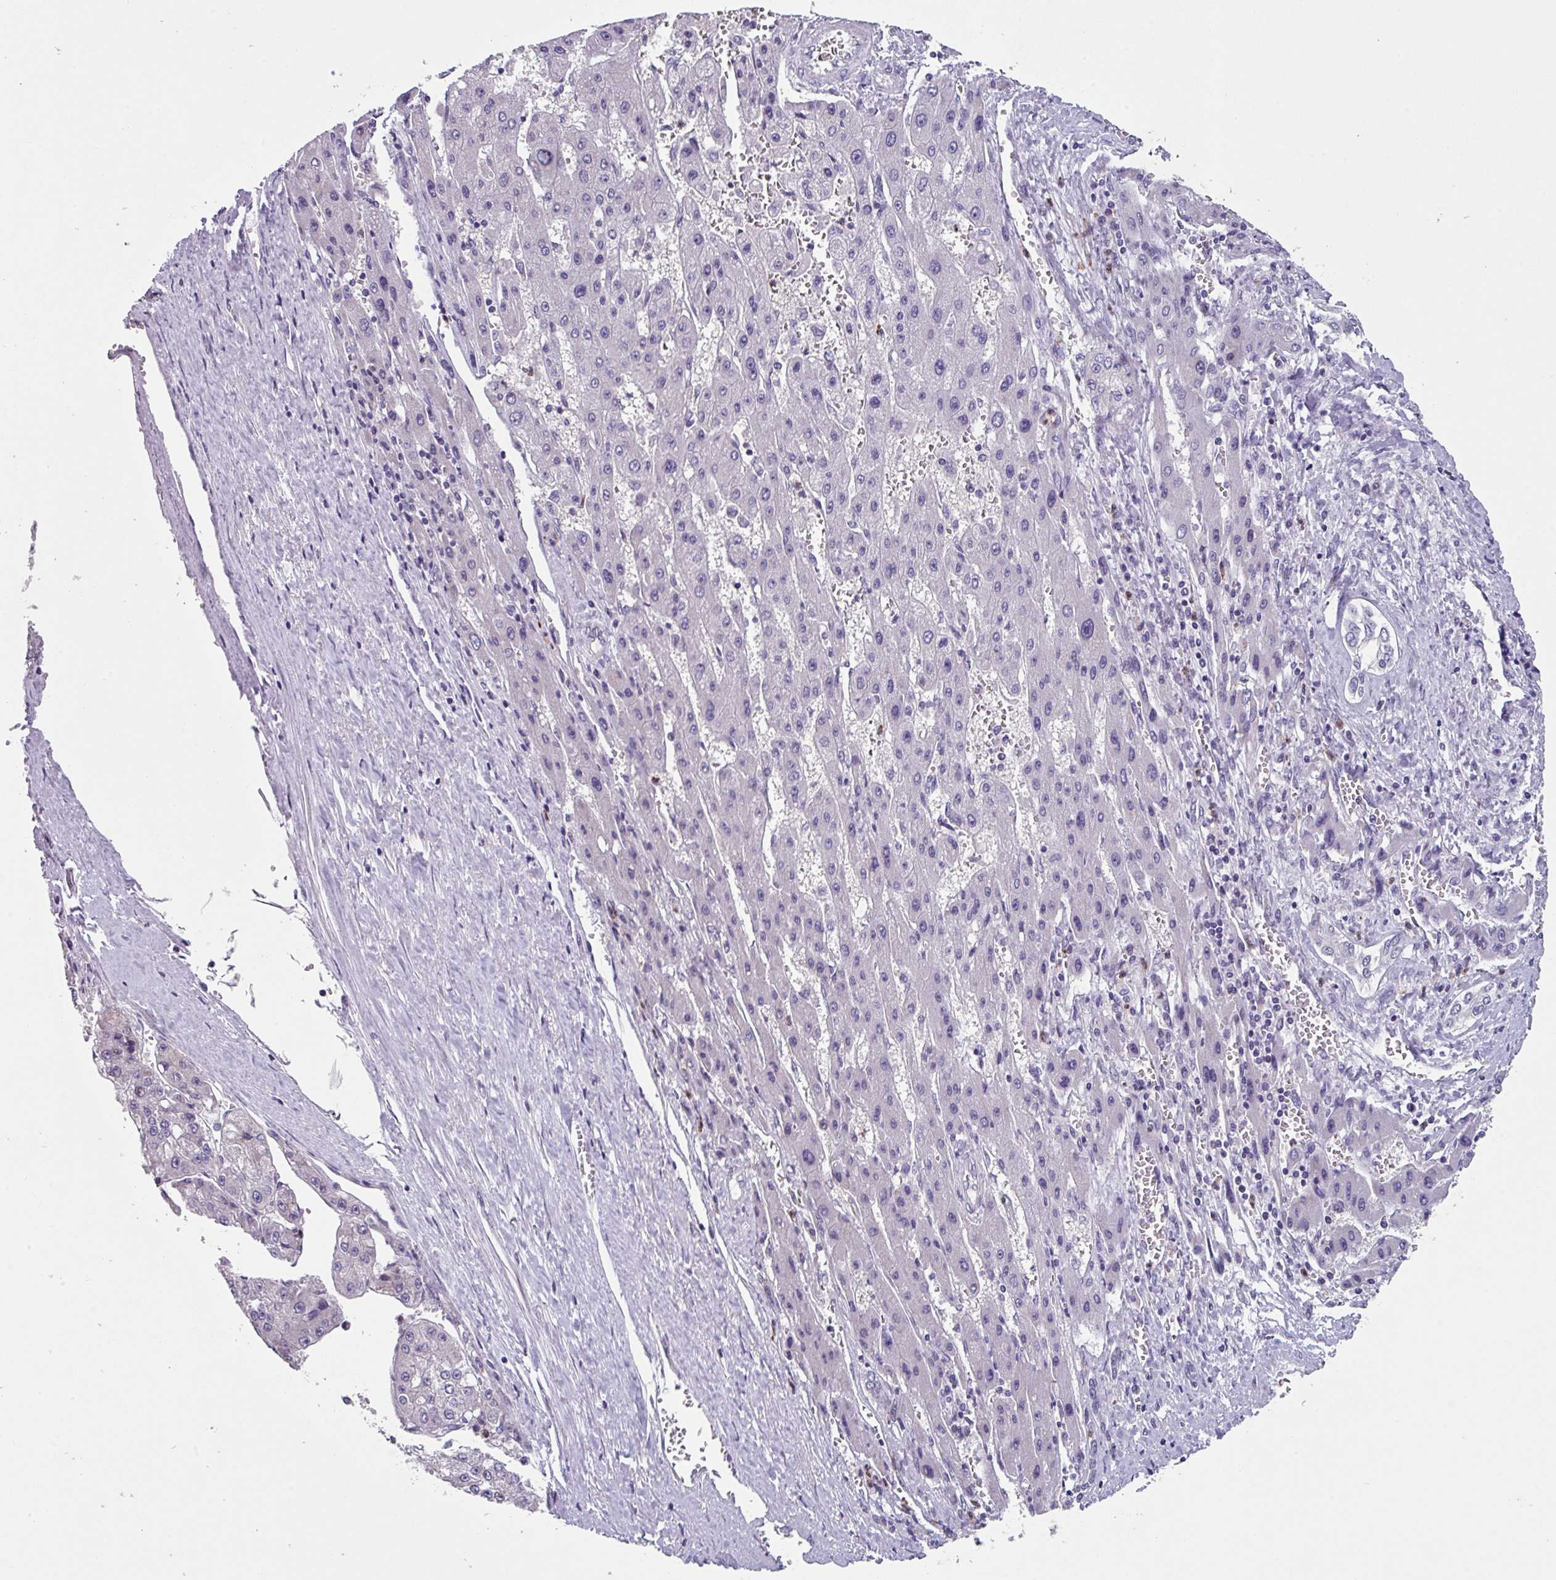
{"staining": {"intensity": "negative", "quantity": "none", "location": "none"}, "tissue": "liver cancer", "cell_type": "Tumor cells", "image_type": "cancer", "snomed": [{"axis": "morphology", "description": "Carcinoma, Hepatocellular, NOS"}, {"axis": "topography", "description": "Liver"}], "caption": "DAB (3,3'-diaminobenzidine) immunohistochemical staining of human liver hepatocellular carcinoma displays no significant positivity in tumor cells.", "gene": "ZFP3", "patient": {"sex": "female", "age": 73}}